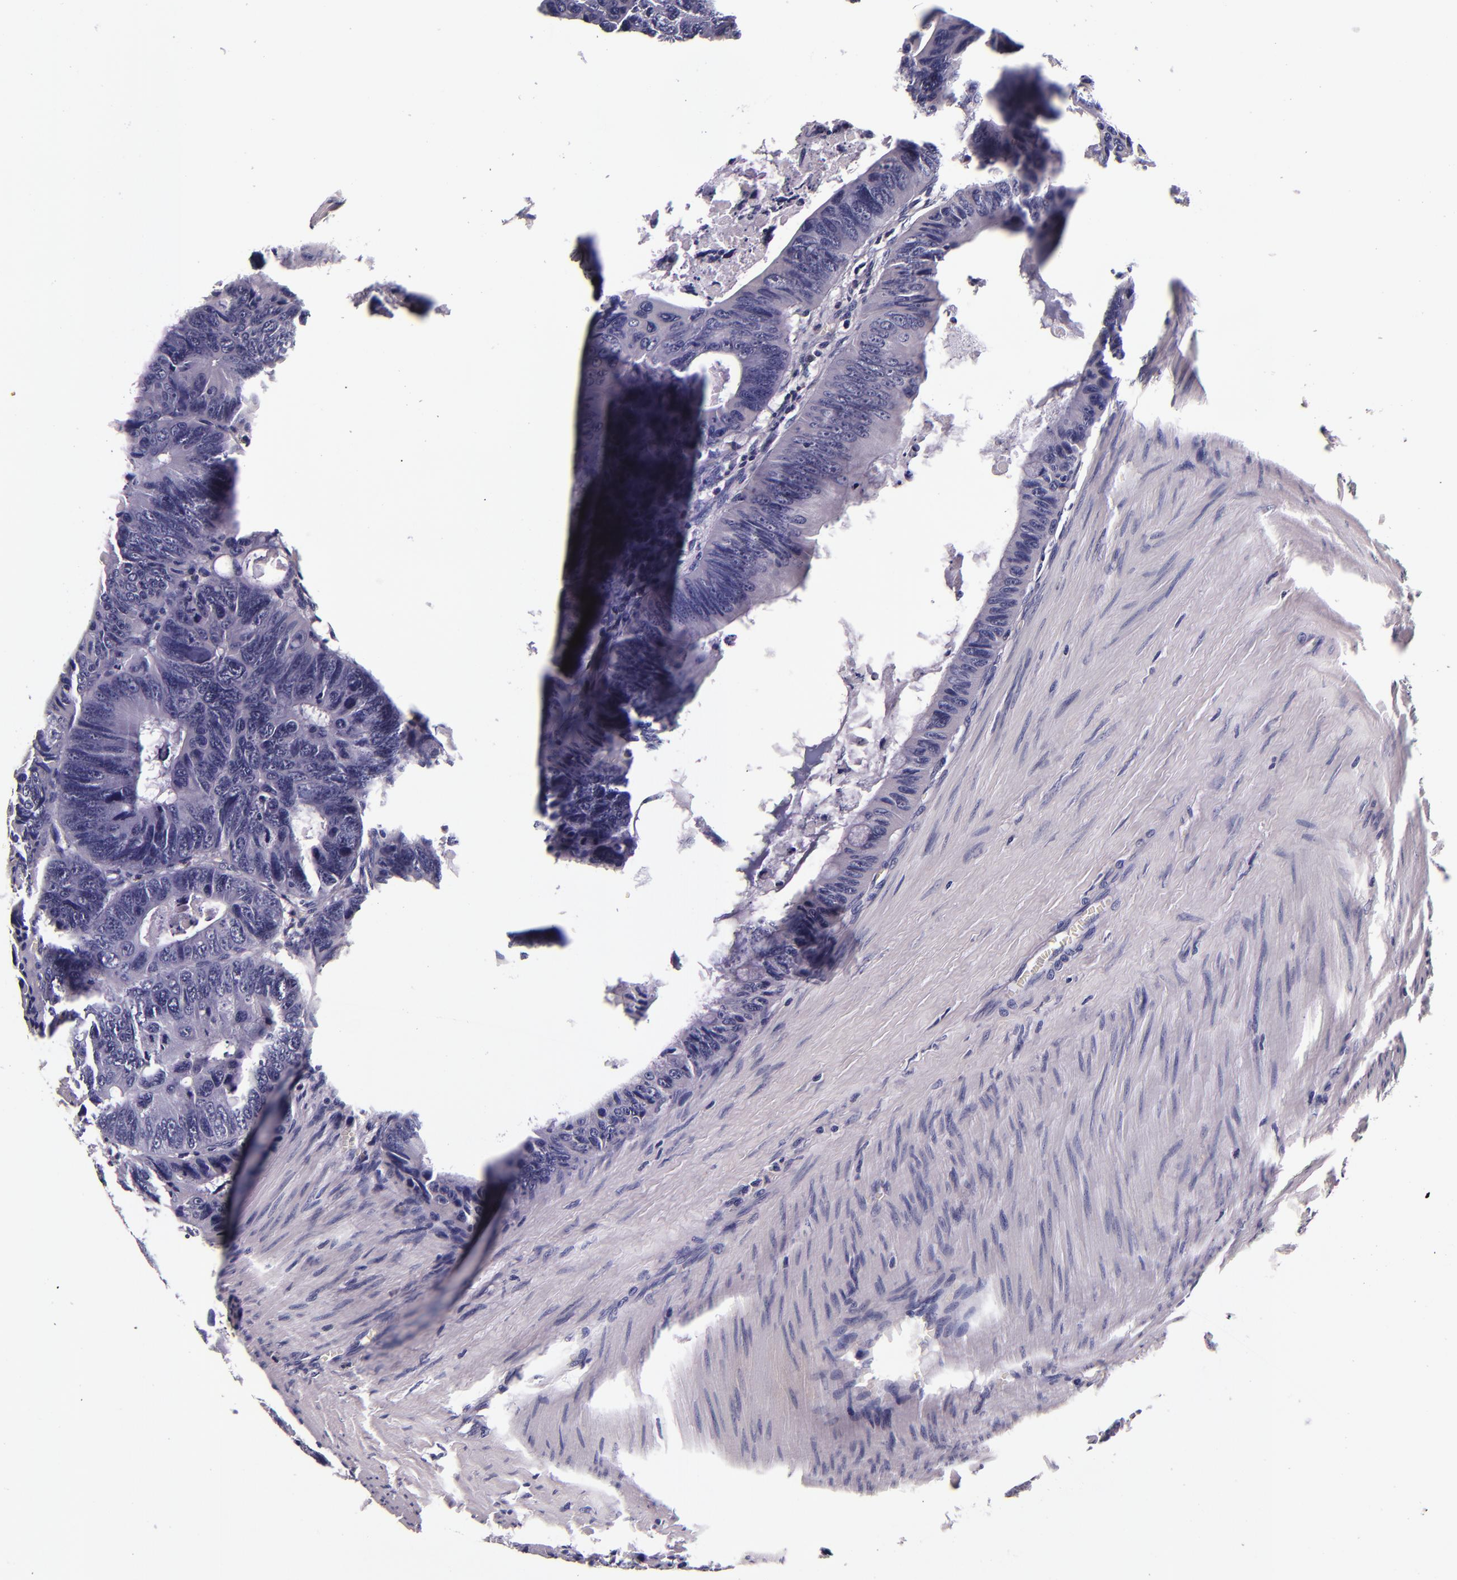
{"staining": {"intensity": "negative", "quantity": "none", "location": "none"}, "tissue": "colorectal cancer", "cell_type": "Tumor cells", "image_type": "cancer", "snomed": [{"axis": "morphology", "description": "Adenocarcinoma, NOS"}, {"axis": "topography", "description": "Colon"}], "caption": "Human colorectal adenocarcinoma stained for a protein using IHC displays no staining in tumor cells.", "gene": "FBN1", "patient": {"sex": "female", "age": 55}}